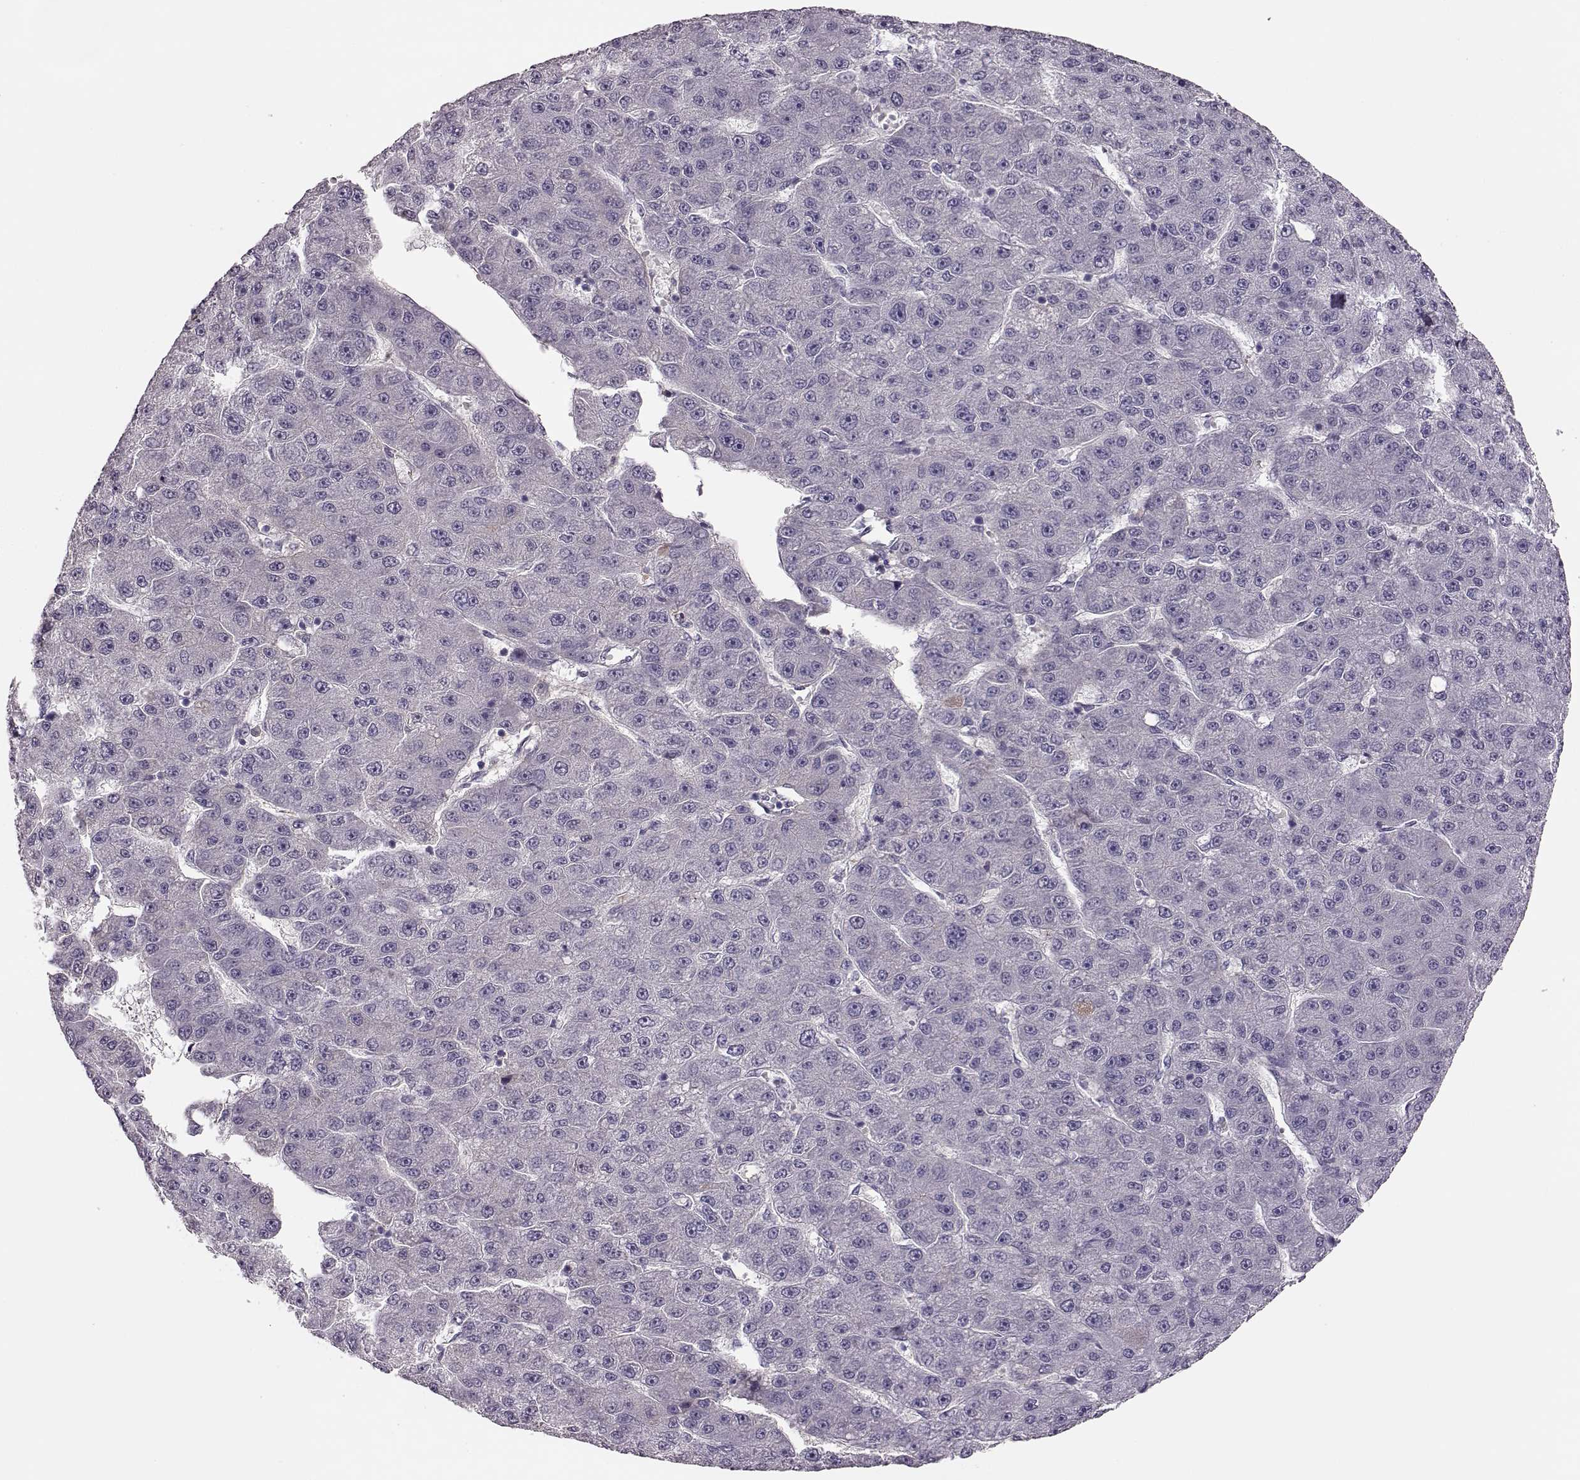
{"staining": {"intensity": "negative", "quantity": "none", "location": "none"}, "tissue": "liver cancer", "cell_type": "Tumor cells", "image_type": "cancer", "snomed": [{"axis": "morphology", "description": "Carcinoma, Hepatocellular, NOS"}, {"axis": "topography", "description": "Liver"}], "caption": "The image shows no staining of tumor cells in liver cancer.", "gene": "TRIM69", "patient": {"sex": "male", "age": 67}}